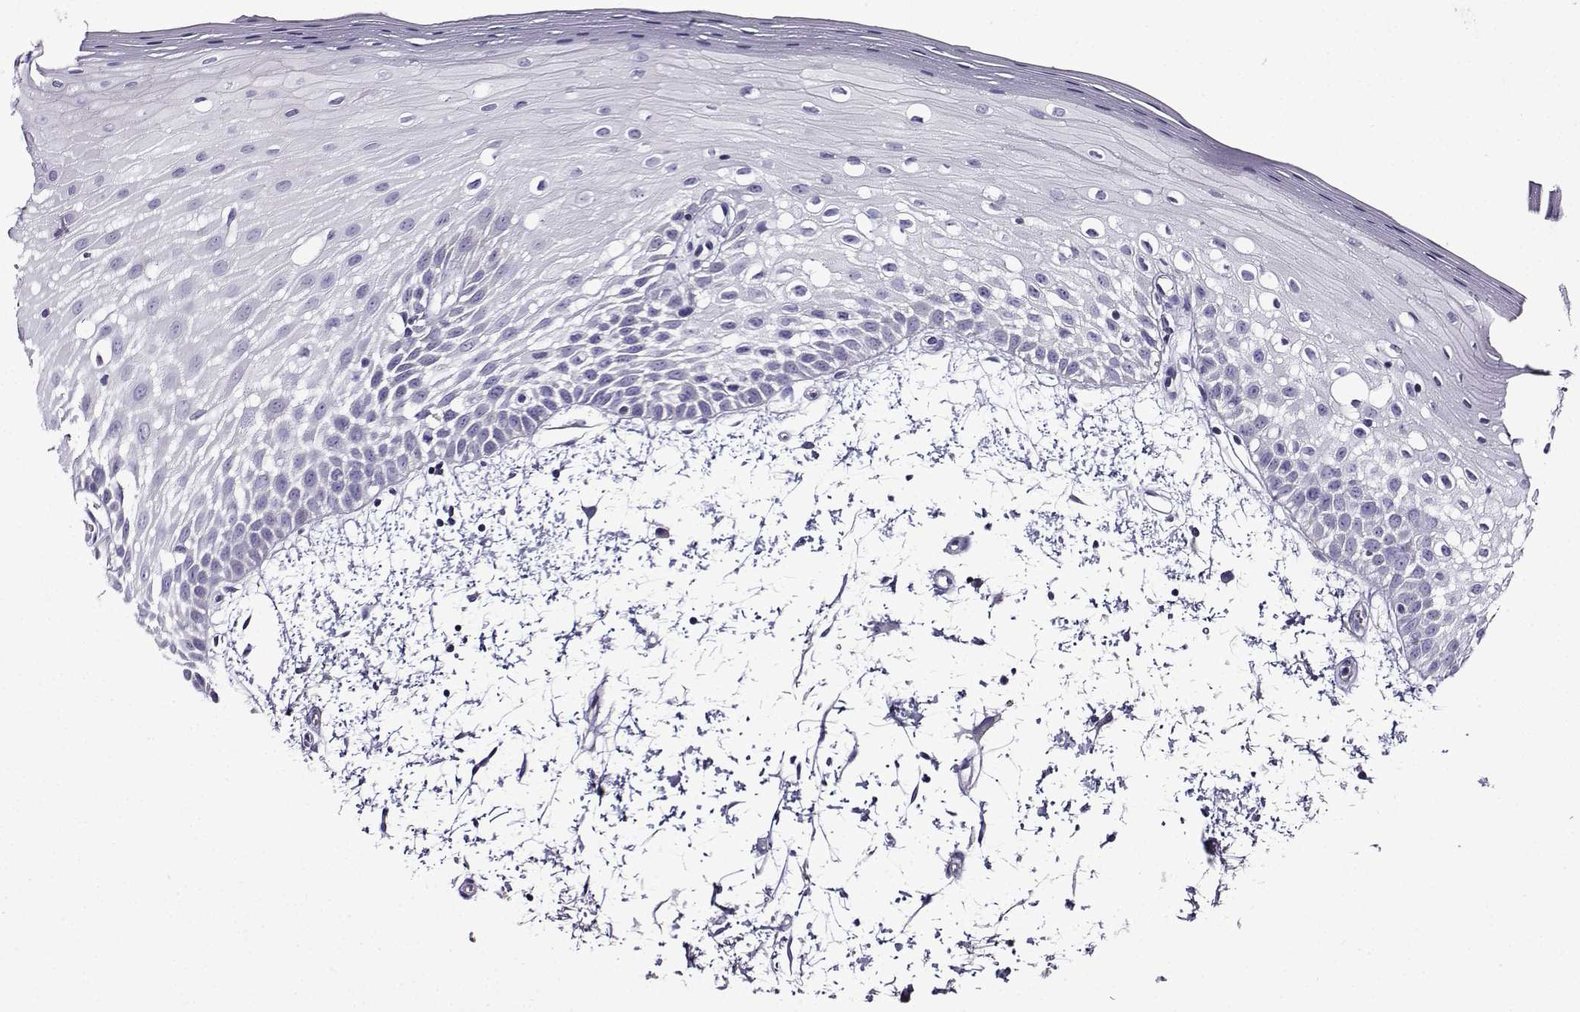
{"staining": {"intensity": "negative", "quantity": "none", "location": "none"}, "tissue": "oral mucosa", "cell_type": "Squamous epithelial cells", "image_type": "normal", "snomed": [{"axis": "morphology", "description": "Normal tissue, NOS"}, {"axis": "morphology", "description": "Squamous cell carcinoma, NOS"}, {"axis": "topography", "description": "Oral tissue"}, {"axis": "topography", "description": "Head-Neck"}], "caption": "Squamous epithelial cells show no significant protein expression in benign oral mucosa. (DAB (3,3'-diaminobenzidine) immunohistochemistry, high magnification).", "gene": "TMEM266", "patient": {"sex": "female", "age": 75}}